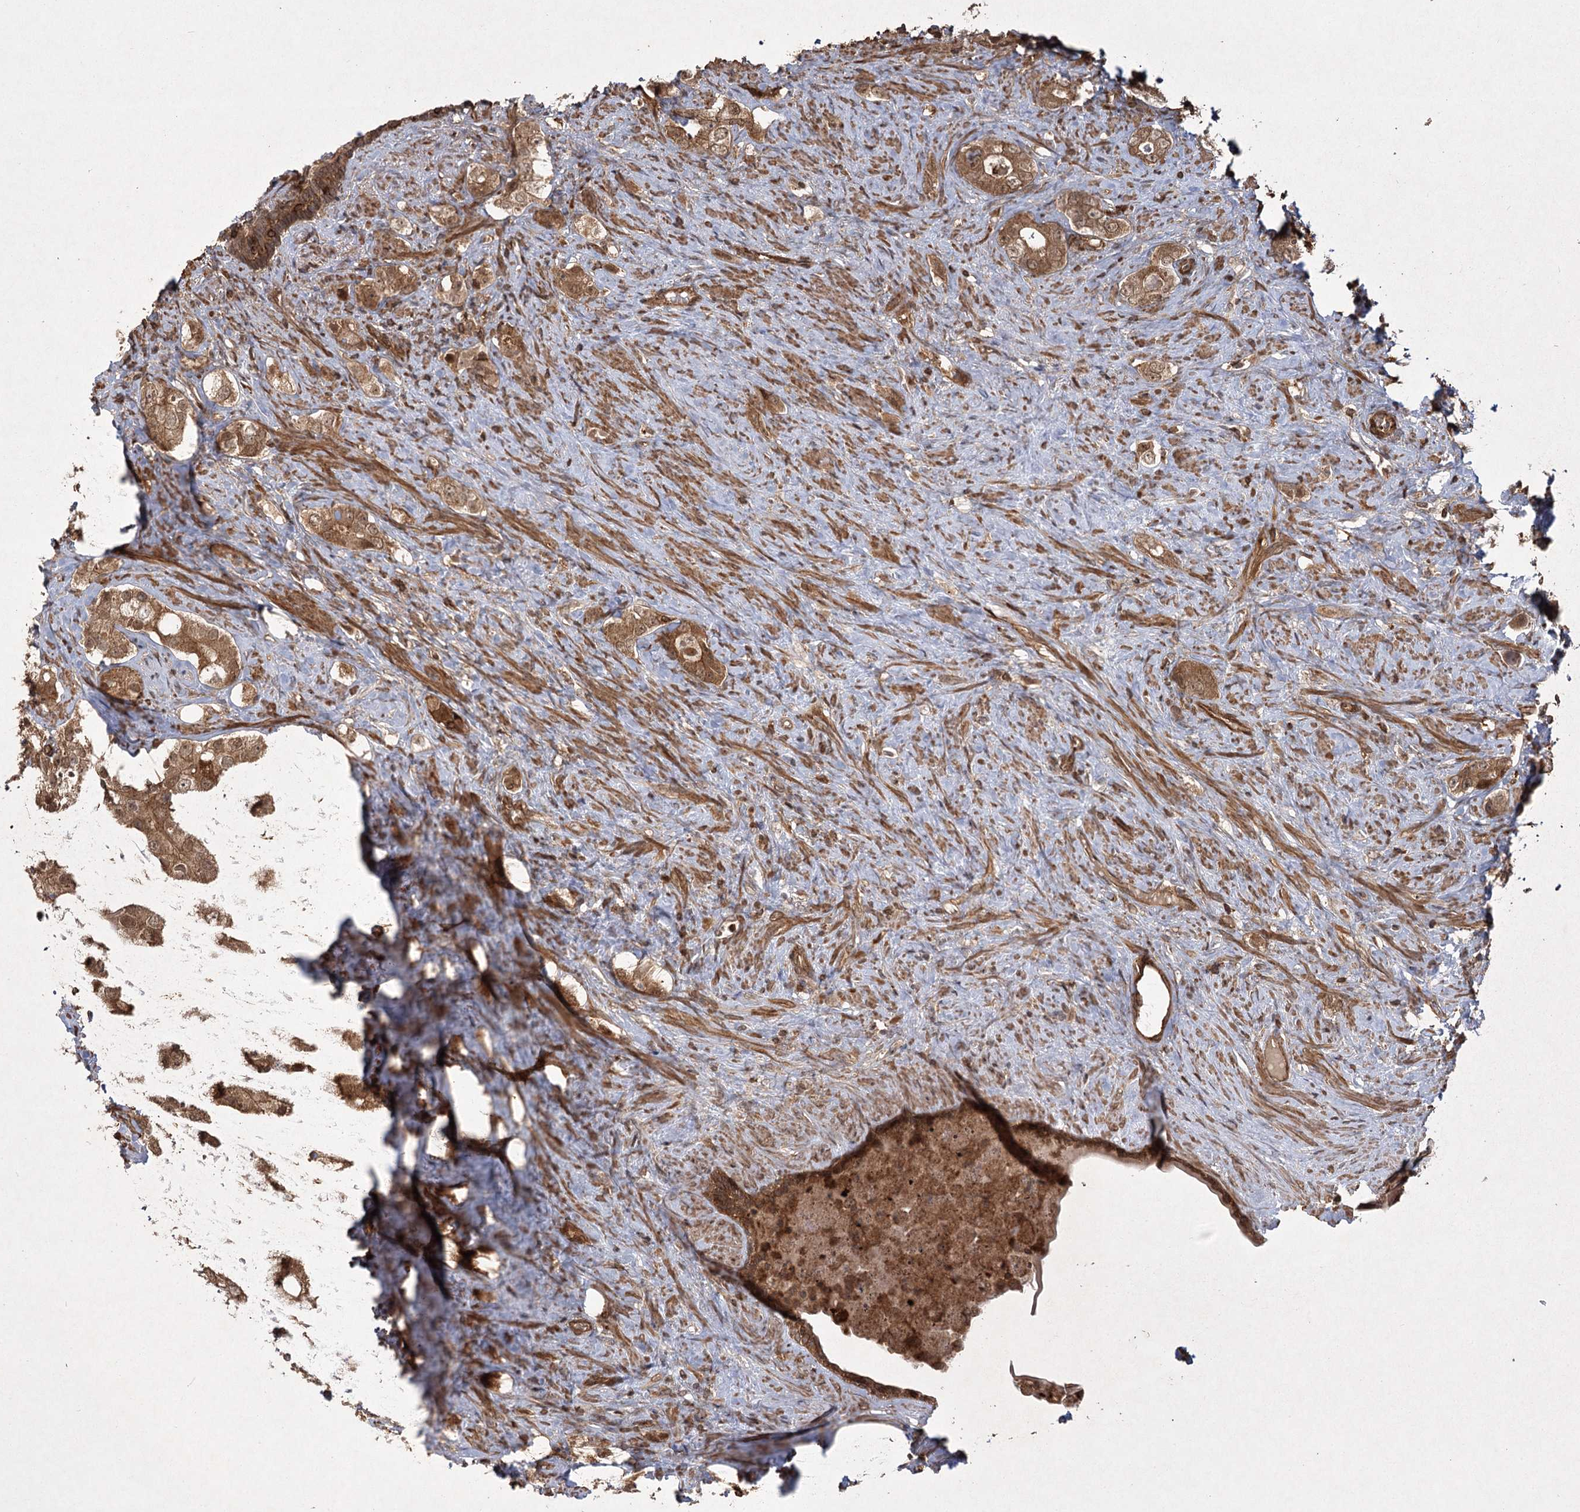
{"staining": {"intensity": "moderate", "quantity": ">75%", "location": "cytoplasmic/membranous"}, "tissue": "prostate cancer", "cell_type": "Tumor cells", "image_type": "cancer", "snomed": [{"axis": "morphology", "description": "Adenocarcinoma, High grade"}, {"axis": "topography", "description": "Prostate"}], "caption": "This image exhibits immunohistochemistry (IHC) staining of human prostate adenocarcinoma (high-grade), with medium moderate cytoplasmic/membranous expression in about >75% of tumor cells.", "gene": "MDFIC", "patient": {"sex": "male", "age": 63}}